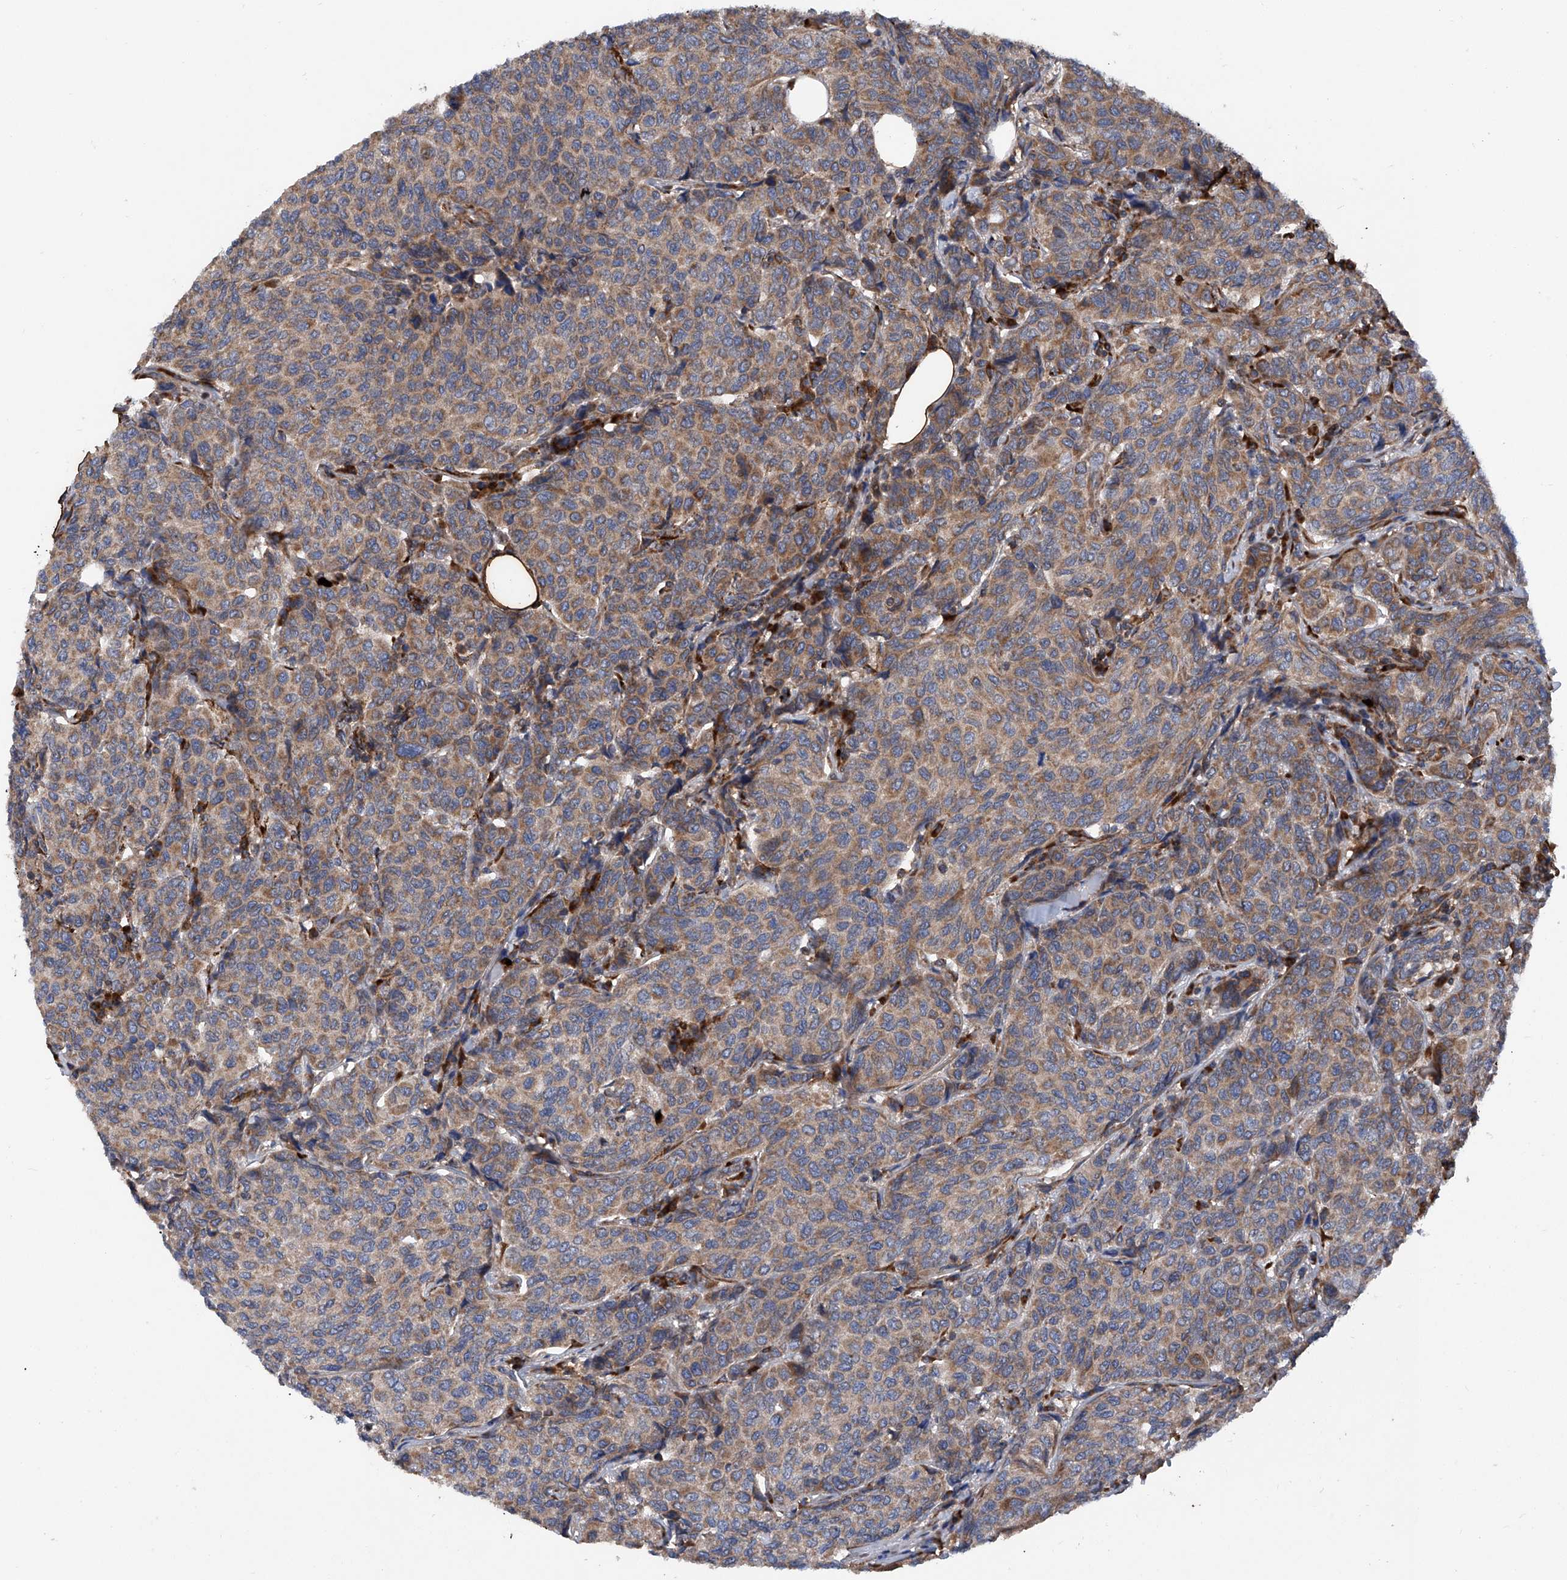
{"staining": {"intensity": "moderate", "quantity": "25%-75%", "location": "cytoplasmic/membranous"}, "tissue": "breast cancer", "cell_type": "Tumor cells", "image_type": "cancer", "snomed": [{"axis": "morphology", "description": "Duct carcinoma"}, {"axis": "topography", "description": "Breast"}], "caption": "The immunohistochemical stain highlights moderate cytoplasmic/membranous positivity in tumor cells of breast invasive ductal carcinoma tissue.", "gene": "ASCC3", "patient": {"sex": "female", "age": 55}}